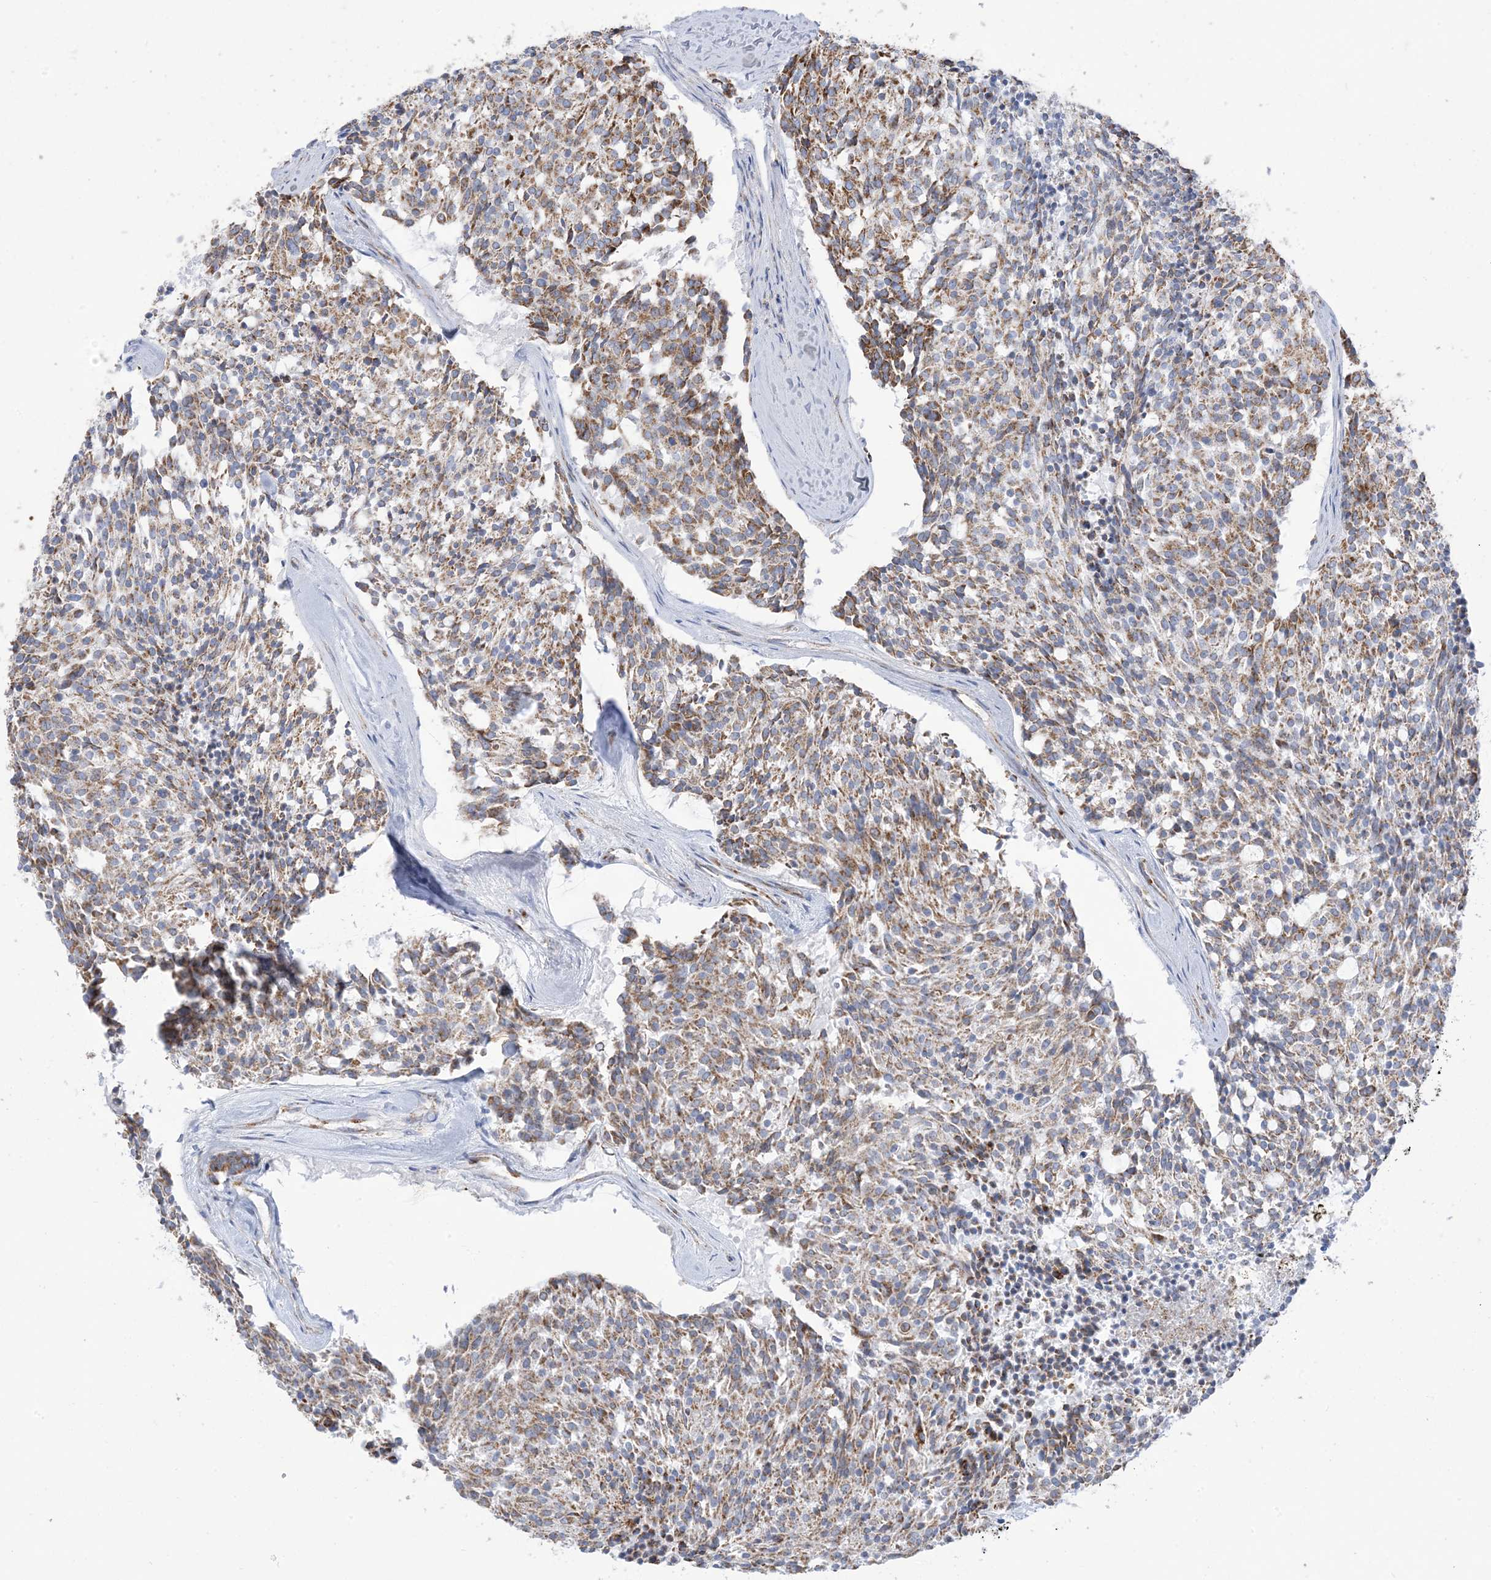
{"staining": {"intensity": "moderate", "quantity": ">75%", "location": "cytoplasmic/membranous"}, "tissue": "carcinoid", "cell_type": "Tumor cells", "image_type": "cancer", "snomed": [{"axis": "morphology", "description": "Carcinoid, malignant, NOS"}, {"axis": "topography", "description": "Pancreas"}], "caption": "The image exhibits staining of carcinoid, revealing moderate cytoplasmic/membranous protein positivity (brown color) within tumor cells.", "gene": "SAMM50", "patient": {"sex": "female", "age": 54}}